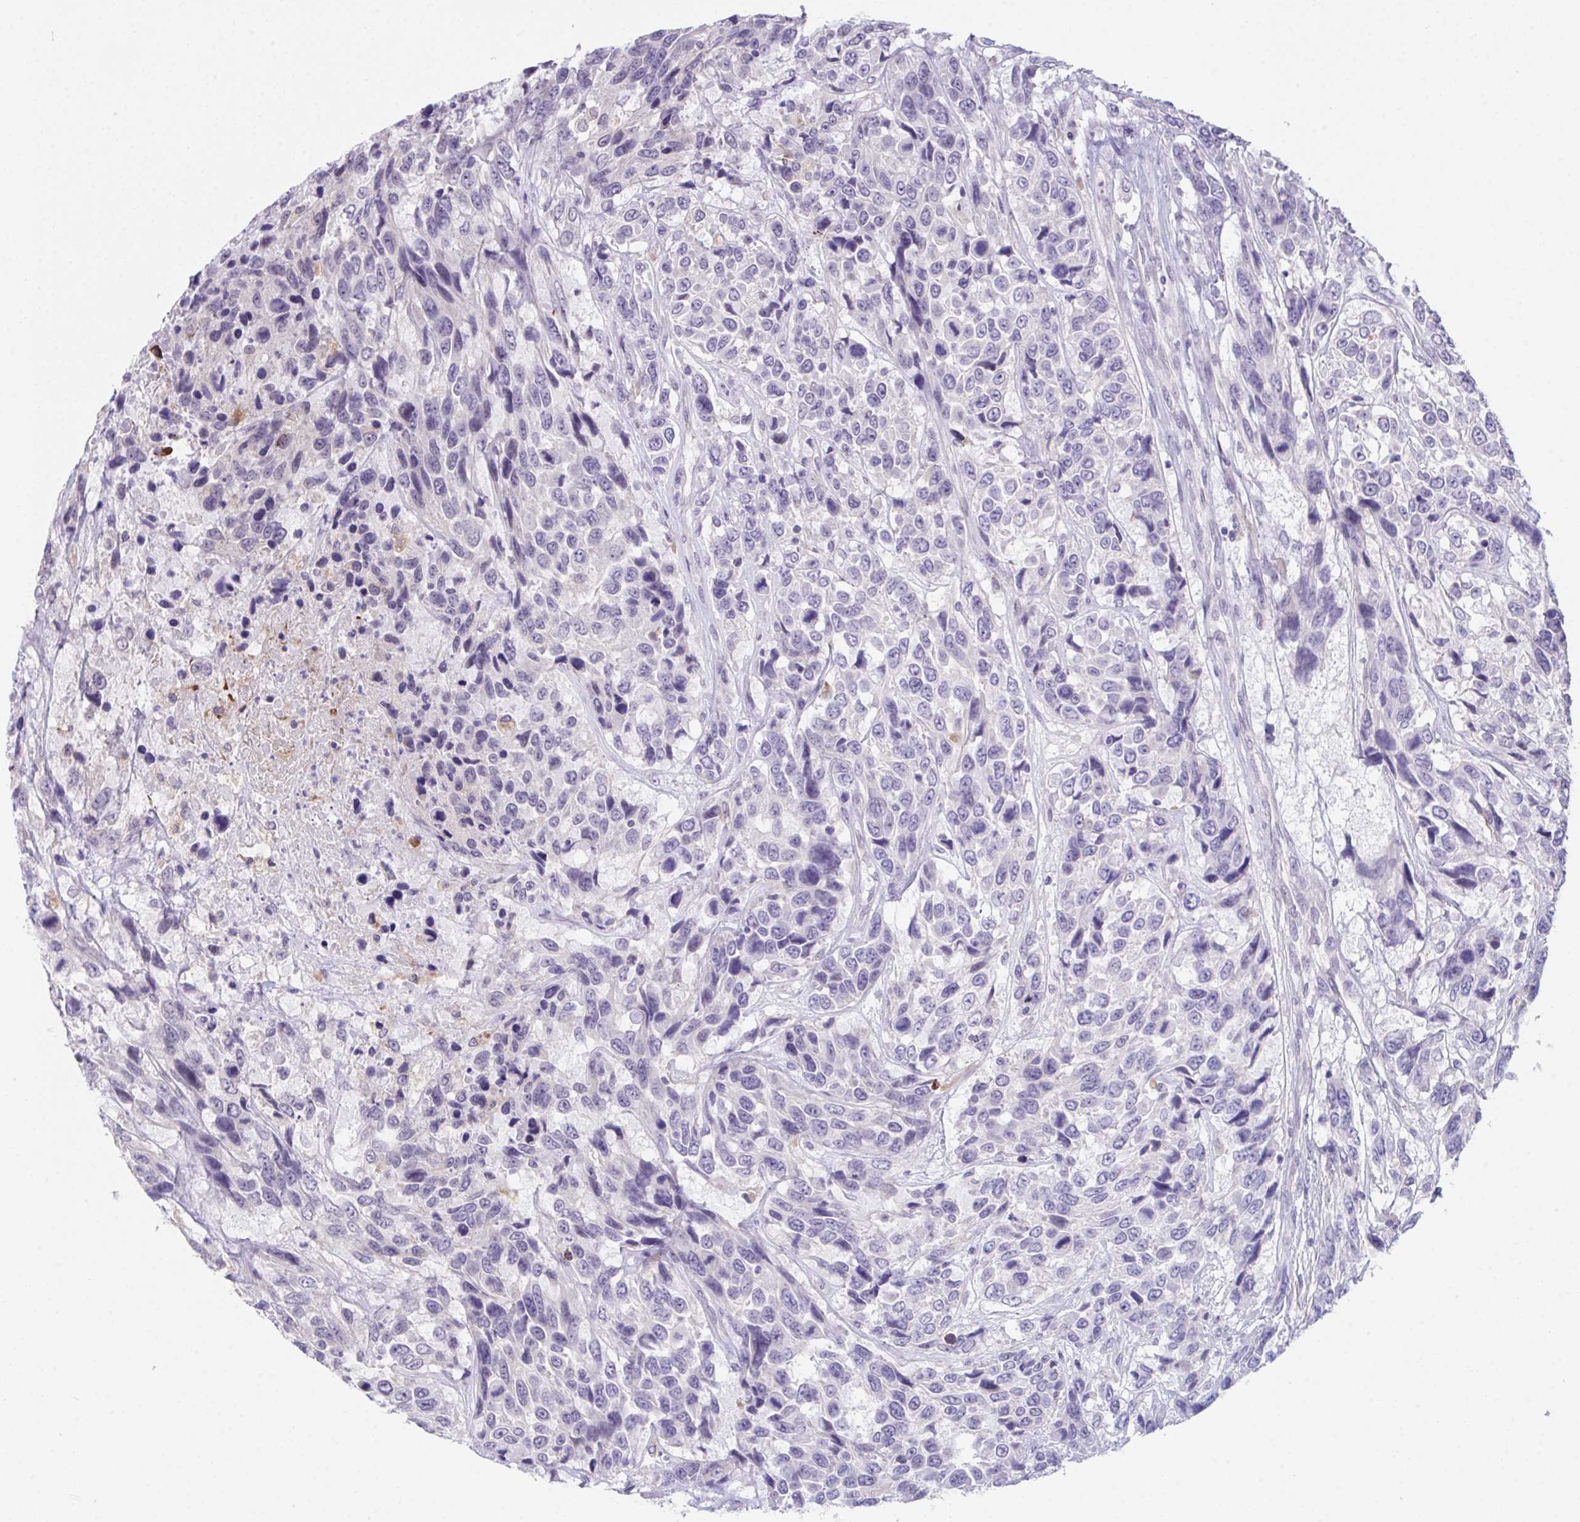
{"staining": {"intensity": "negative", "quantity": "none", "location": "none"}, "tissue": "urothelial cancer", "cell_type": "Tumor cells", "image_type": "cancer", "snomed": [{"axis": "morphology", "description": "Urothelial carcinoma, High grade"}, {"axis": "topography", "description": "Urinary bladder"}], "caption": "Urothelial carcinoma (high-grade) stained for a protein using IHC demonstrates no expression tumor cells.", "gene": "ATP6V0D2", "patient": {"sex": "female", "age": 70}}